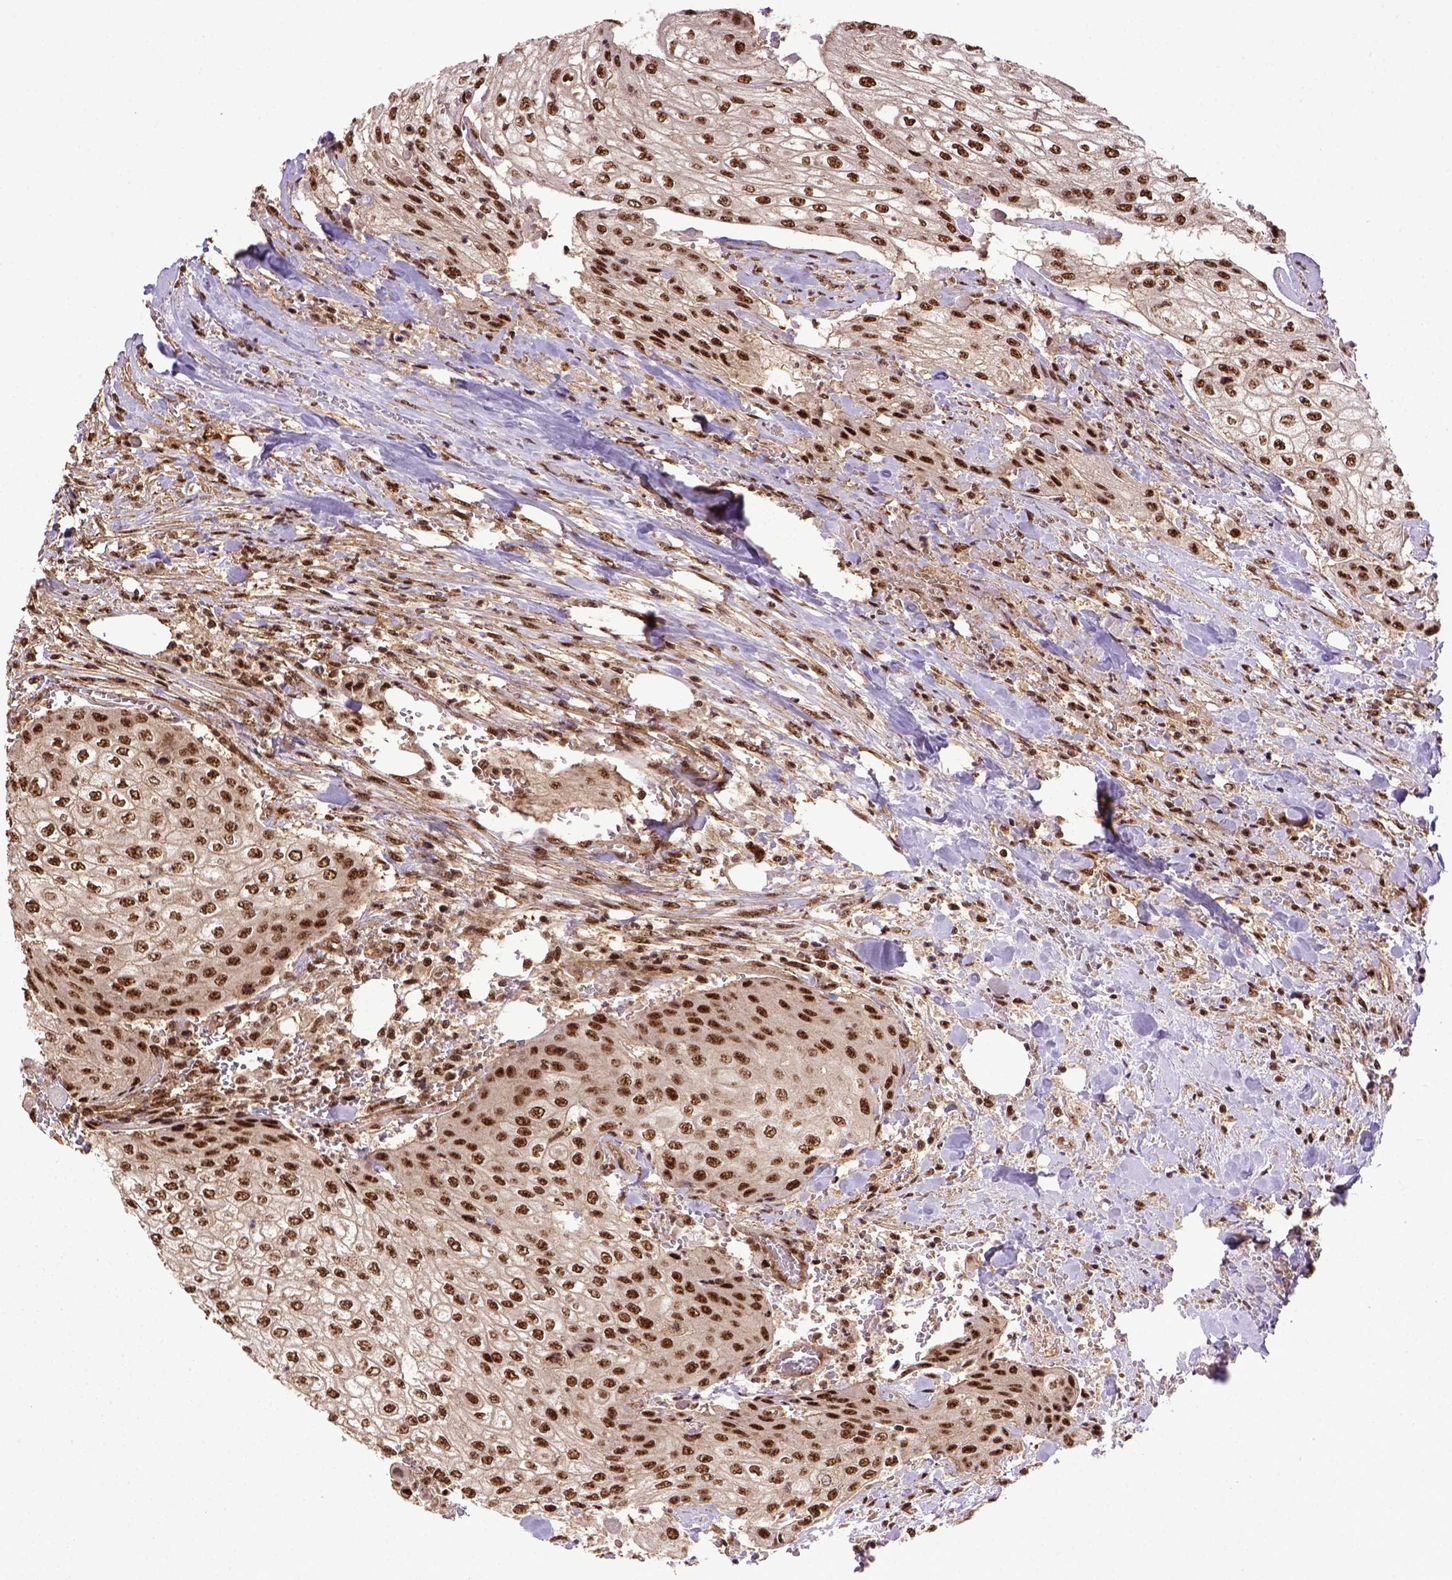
{"staining": {"intensity": "strong", "quantity": ">75%", "location": "nuclear"}, "tissue": "urothelial cancer", "cell_type": "Tumor cells", "image_type": "cancer", "snomed": [{"axis": "morphology", "description": "Urothelial carcinoma, High grade"}, {"axis": "topography", "description": "Urinary bladder"}], "caption": "The photomicrograph reveals immunohistochemical staining of urothelial carcinoma (high-grade). There is strong nuclear expression is seen in approximately >75% of tumor cells.", "gene": "PPIG", "patient": {"sex": "male", "age": 62}}